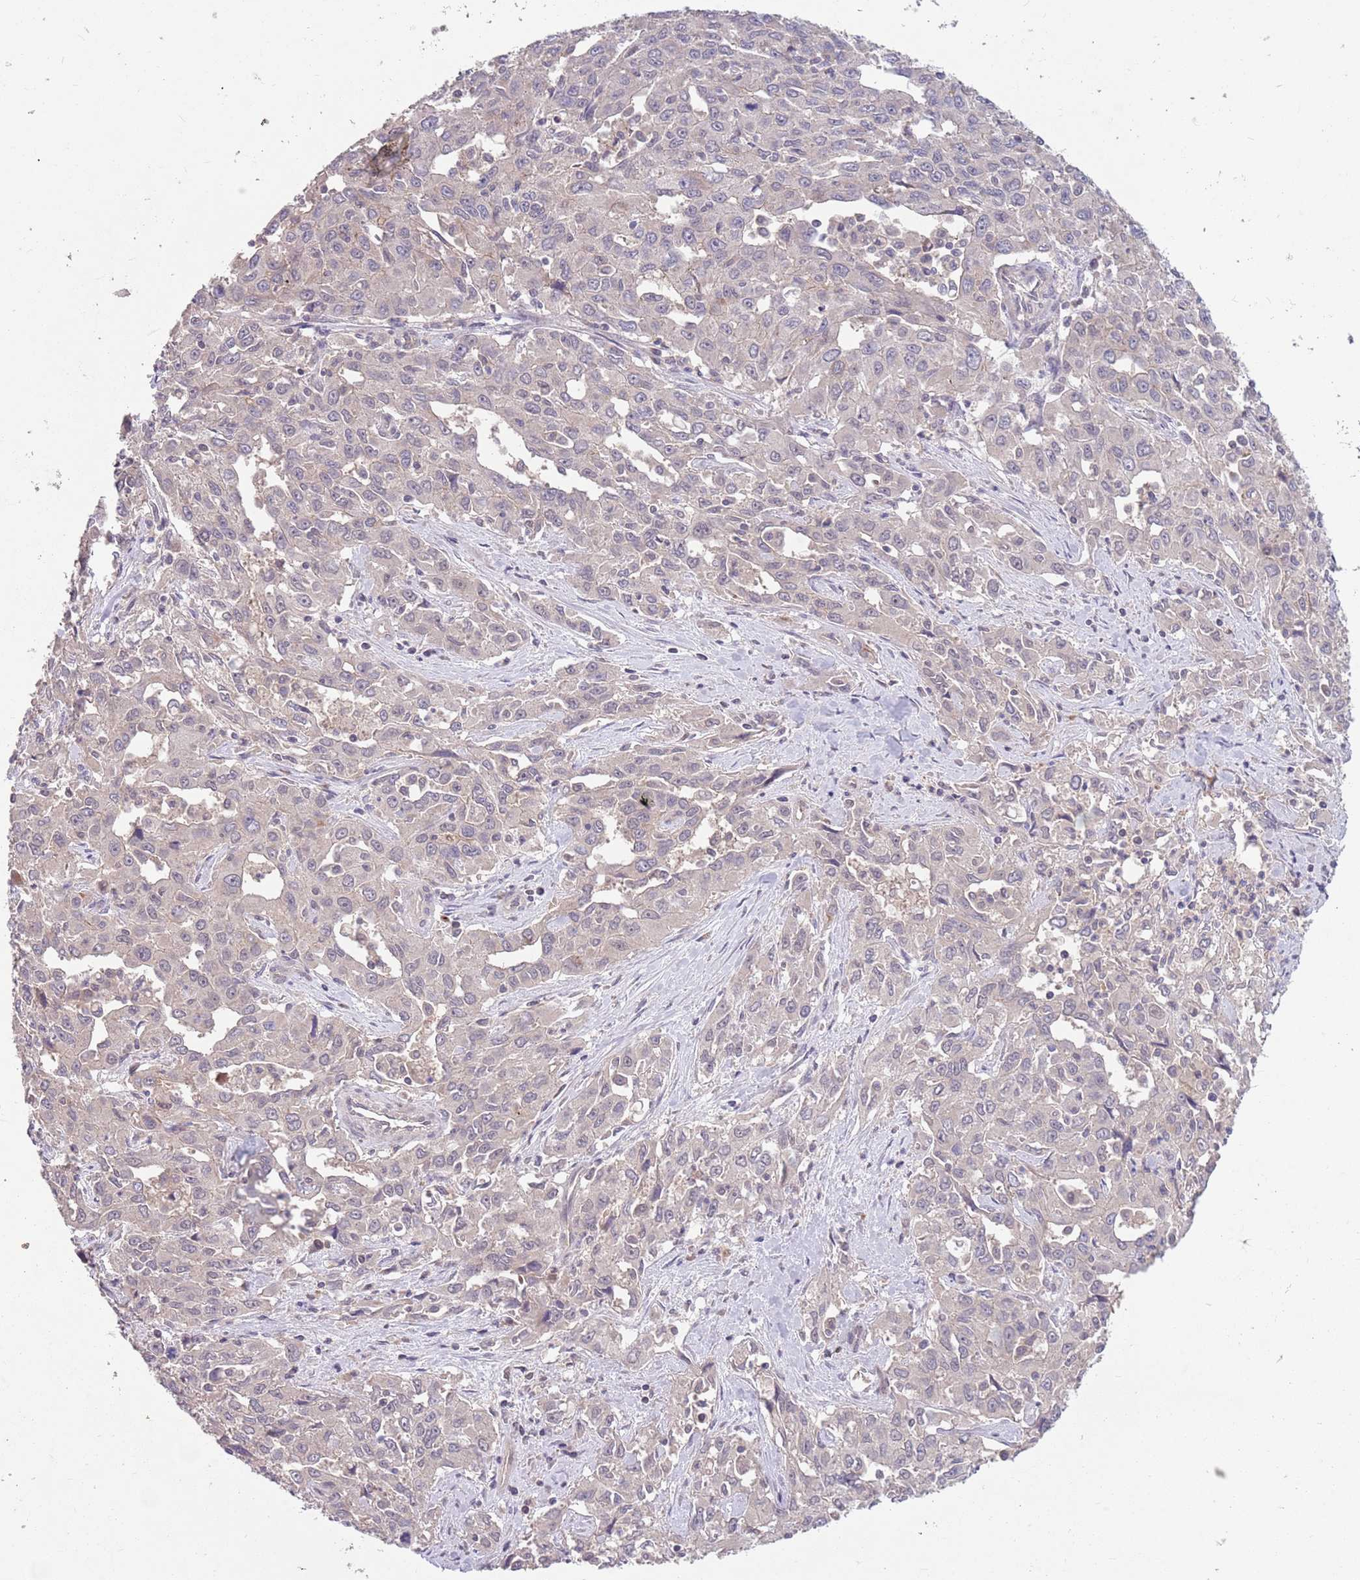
{"staining": {"intensity": "negative", "quantity": "none", "location": "none"}, "tissue": "liver cancer", "cell_type": "Tumor cells", "image_type": "cancer", "snomed": [{"axis": "morphology", "description": "Carcinoma, Hepatocellular, NOS"}, {"axis": "topography", "description": "Liver"}], "caption": "Immunohistochemistry (IHC) of human liver cancer (hepatocellular carcinoma) demonstrates no staining in tumor cells.", "gene": "MEI1", "patient": {"sex": "male", "age": 63}}